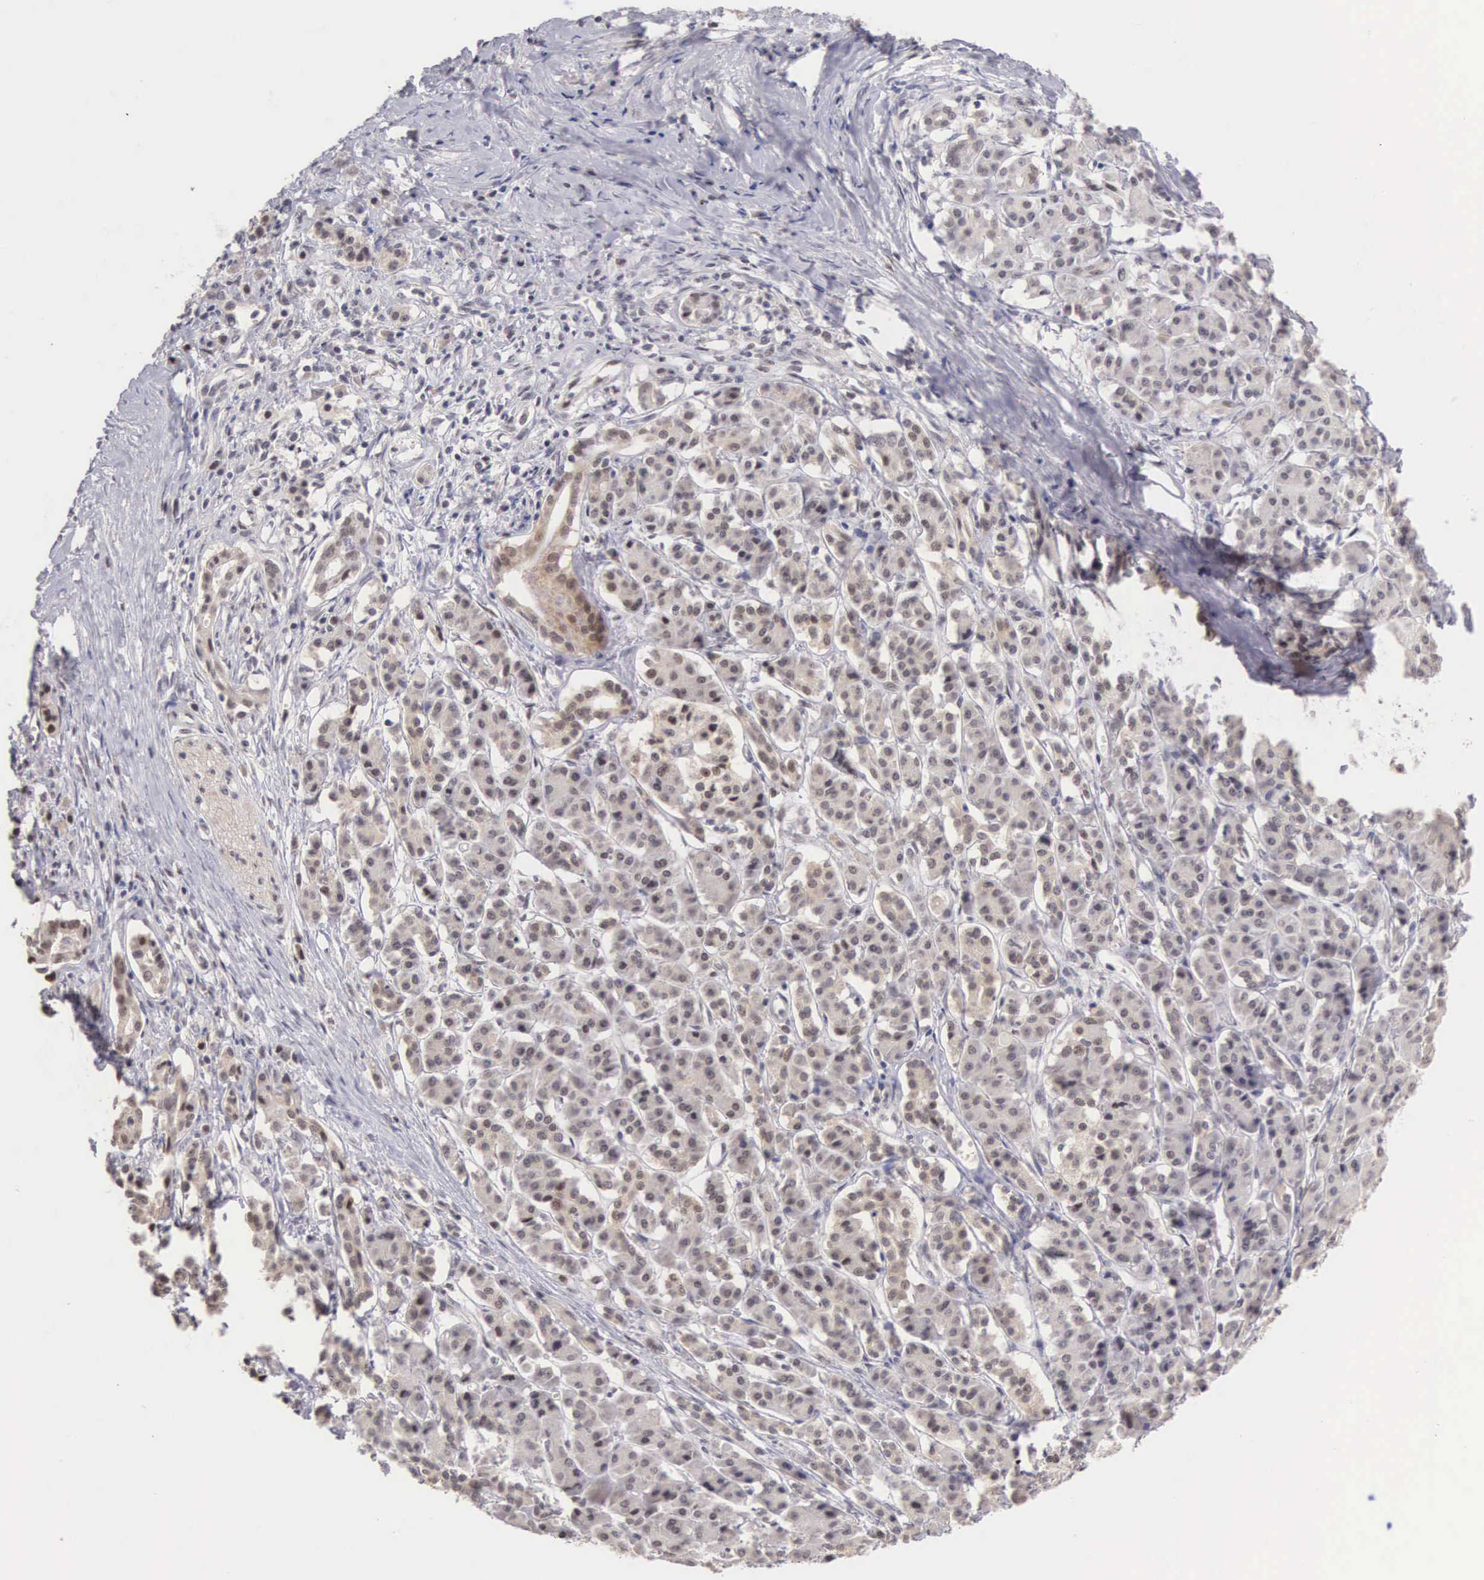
{"staining": {"intensity": "weak", "quantity": "<25%", "location": "nuclear"}, "tissue": "pancreatic cancer", "cell_type": "Tumor cells", "image_type": "cancer", "snomed": [{"axis": "morphology", "description": "Adenocarcinoma, NOS"}, {"axis": "topography", "description": "Pancreas"}], "caption": "Tumor cells are negative for brown protein staining in adenocarcinoma (pancreatic).", "gene": "HMGXB4", "patient": {"sex": "male", "age": 59}}